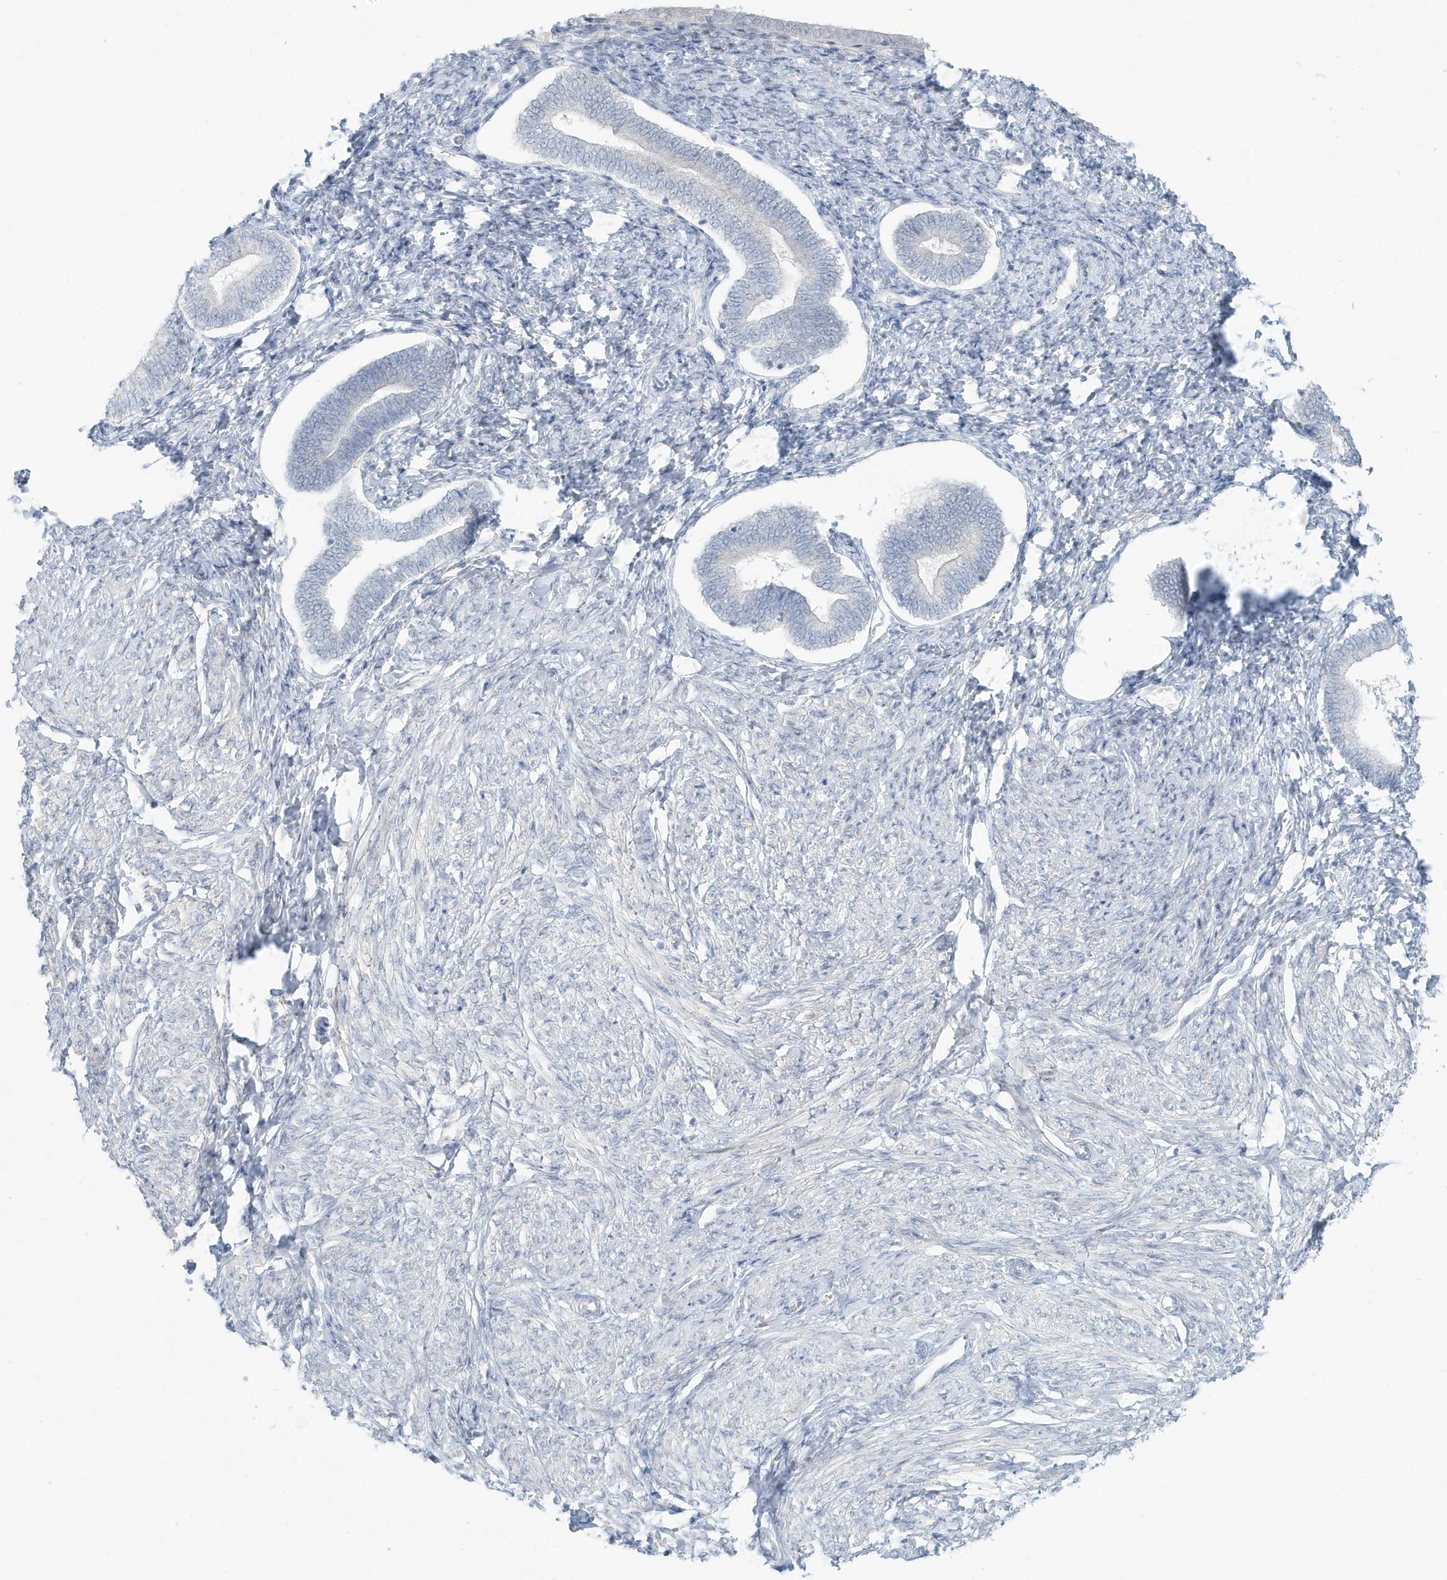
{"staining": {"intensity": "negative", "quantity": "none", "location": "none"}, "tissue": "endometrium", "cell_type": "Cells in endometrial stroma", "image_type": "normal", "snomed": [{"axis": "morphology", "description": "Normal tissue, NOS"}, {"axis": "topography", "description": "Endometrium"}], "caption": "Endometrium was stained to show a protein in brown. There is no significant staining in cells in endometrial stroma. (DAB immunohistochemistry (IHC), high magnification).", "gene": "PAX6", "patient": {"sex": "female", "age": 72}}